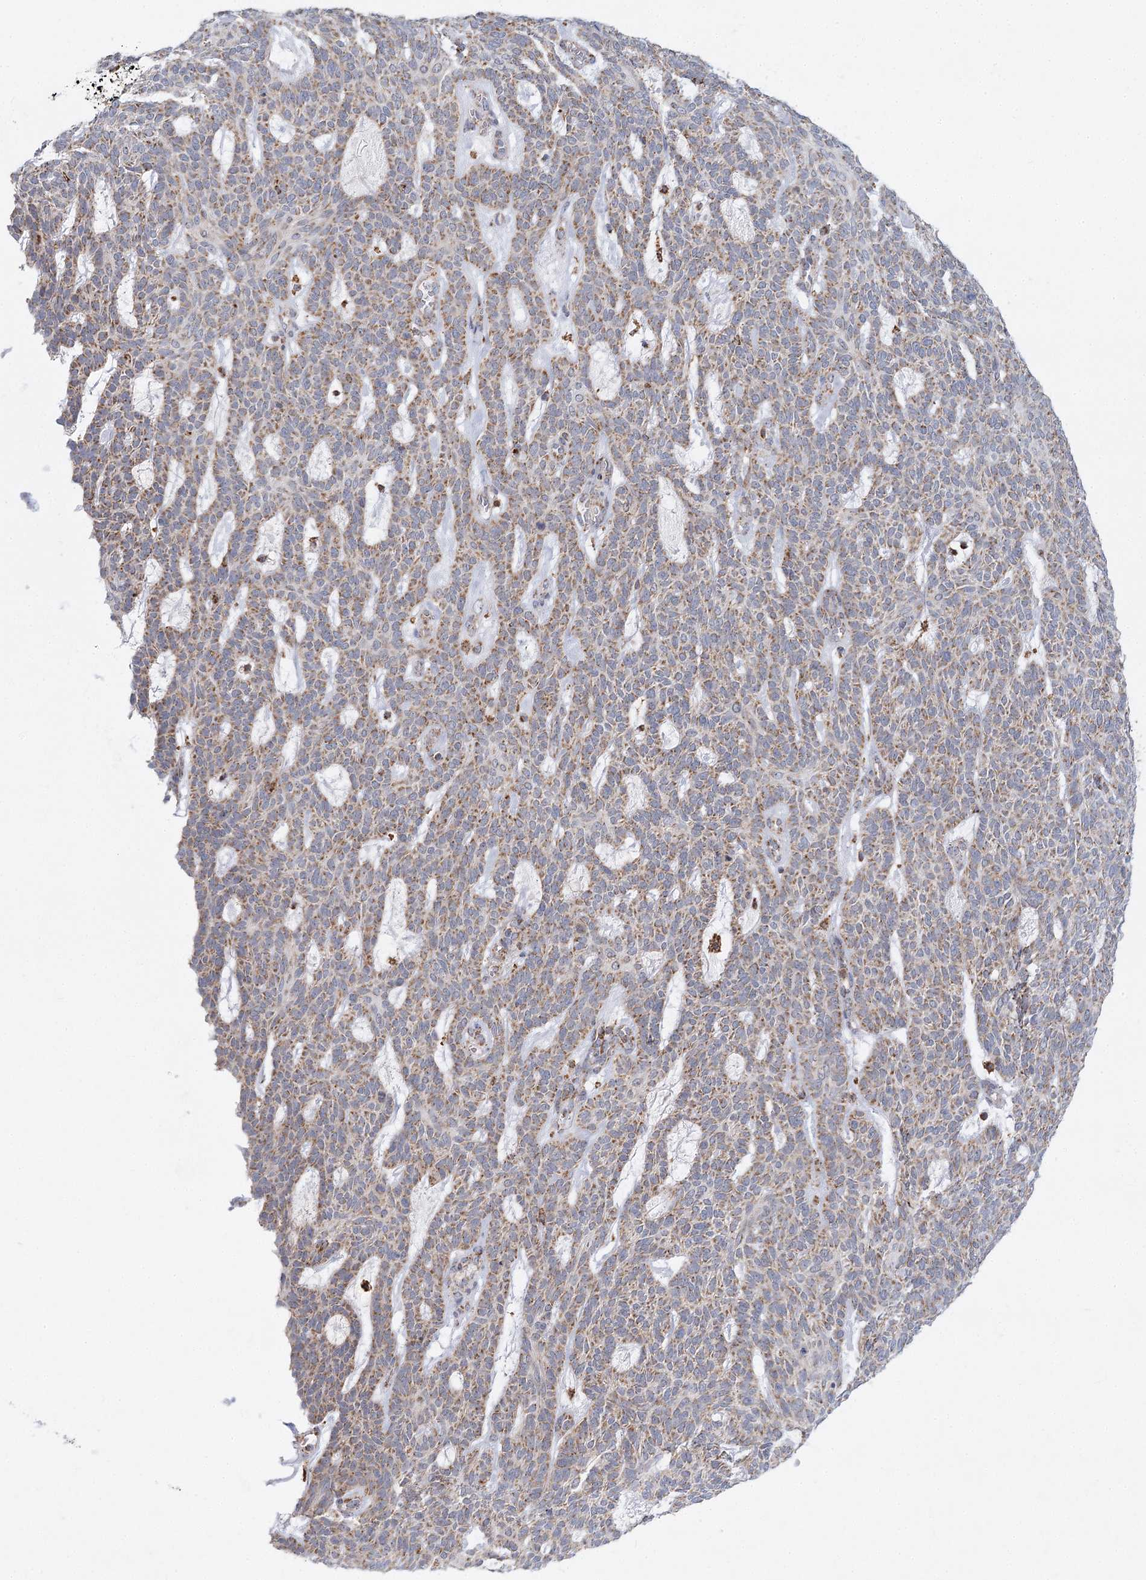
{"staining": {"intensity": "moderate", "quantity": ">75%", "location": "cytoplasmic/membranous"}, "tissue": "skin cancer", "cell_type": "Tumor cells", "image_type": "cancer", "snomed": [{"axis": "morphology", "description": "Squamous cell carcinoma, NOS"}, {"axis": "topography", "description": "Skin"}], "caption": "The immunohistochemical stain labels moderate cytoplasmic/membranous positivity in tumor cells of squamous cell carcinoma (skin) tissue.", "gene": "TAS1R1", "patient": {"sex": "female", "age": 90}}